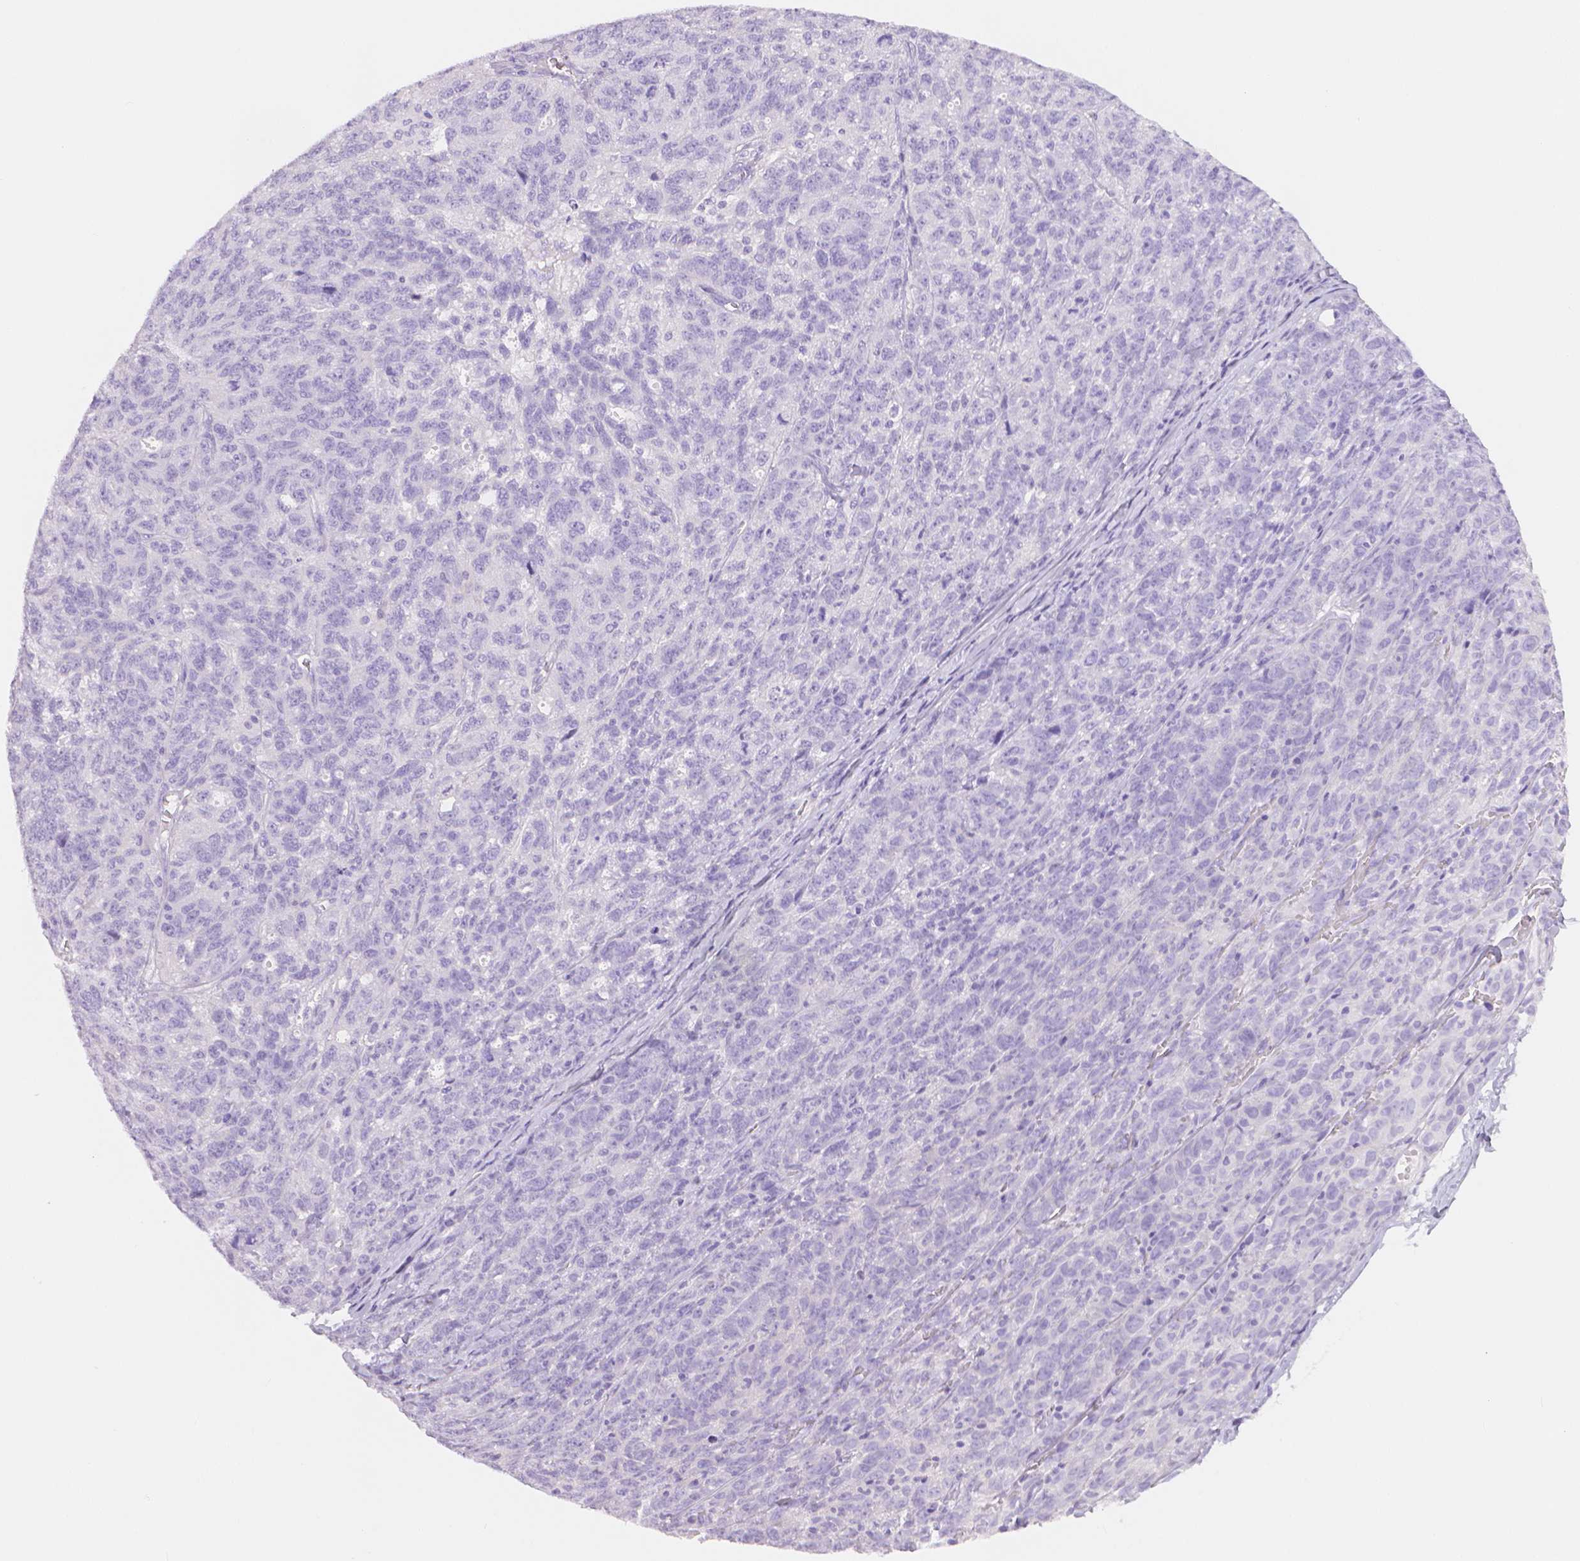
{"staining": {"intensity": "negative", "quantity": "none", "location": "none"}, "tissue": "ovarian cancer", "cell_type": "Tumor cells", "image_type": "cancer", "snomed": [{"axis": "morphology", "description": "Cystadenocarcinoma, serous, NOS"}, {"axis": "topography", "description": "Ovary"}], "caption": "Tumor cells are negative for protein expression in human ovarian cancer (serous cystadenocarcinoma).", "gene": "SLC27A5", "patient": {"sex": "female", "age": 71}}